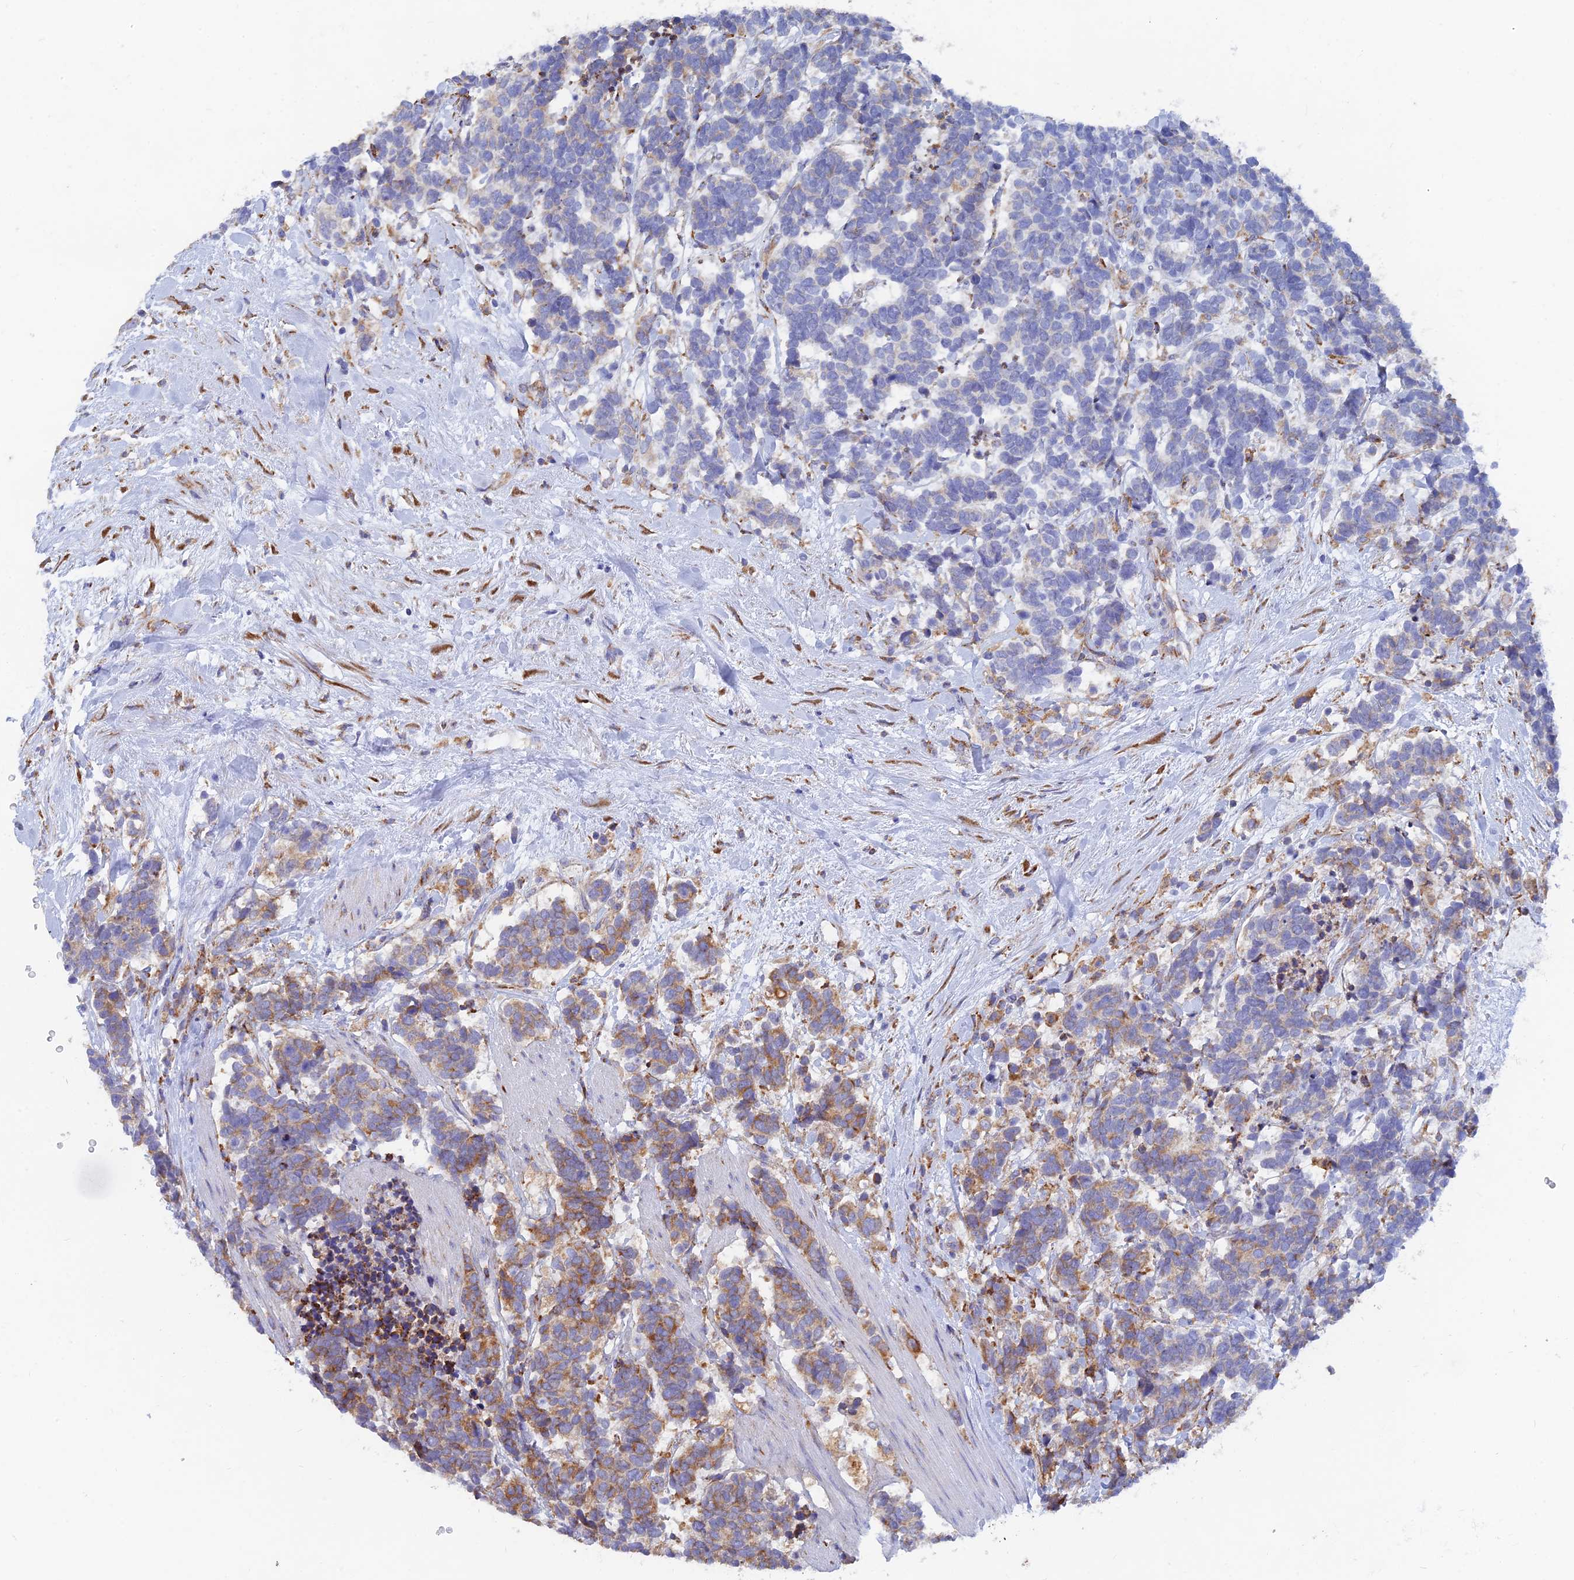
{"staining": {"intensity": "moderate", "quantity": "<25%", "location": "cytoplasmic/membranous"}, "tissue": "carcinoid", "cell_type": "Tumor cells", "image_type": "cancer", "snomed": [{"axis": "morphology", "description": "Carcinoma, NOS"}, {"axis": "morphology", "description": "Carcinoid, malignant, NOS"}, {"axis": "topography", "description": "Prostate"}], "caption": "Tumor cells demonstrate low levels of moderate cytoplasmic/membranous expression in about <25% of cells in carcinoma. (DAB (3,3'-diaminobenzidine) IHC with brightfield microscopy, high magnification).", "gene": "WDR35", "patient": {"sex": "male", "age": 57}}